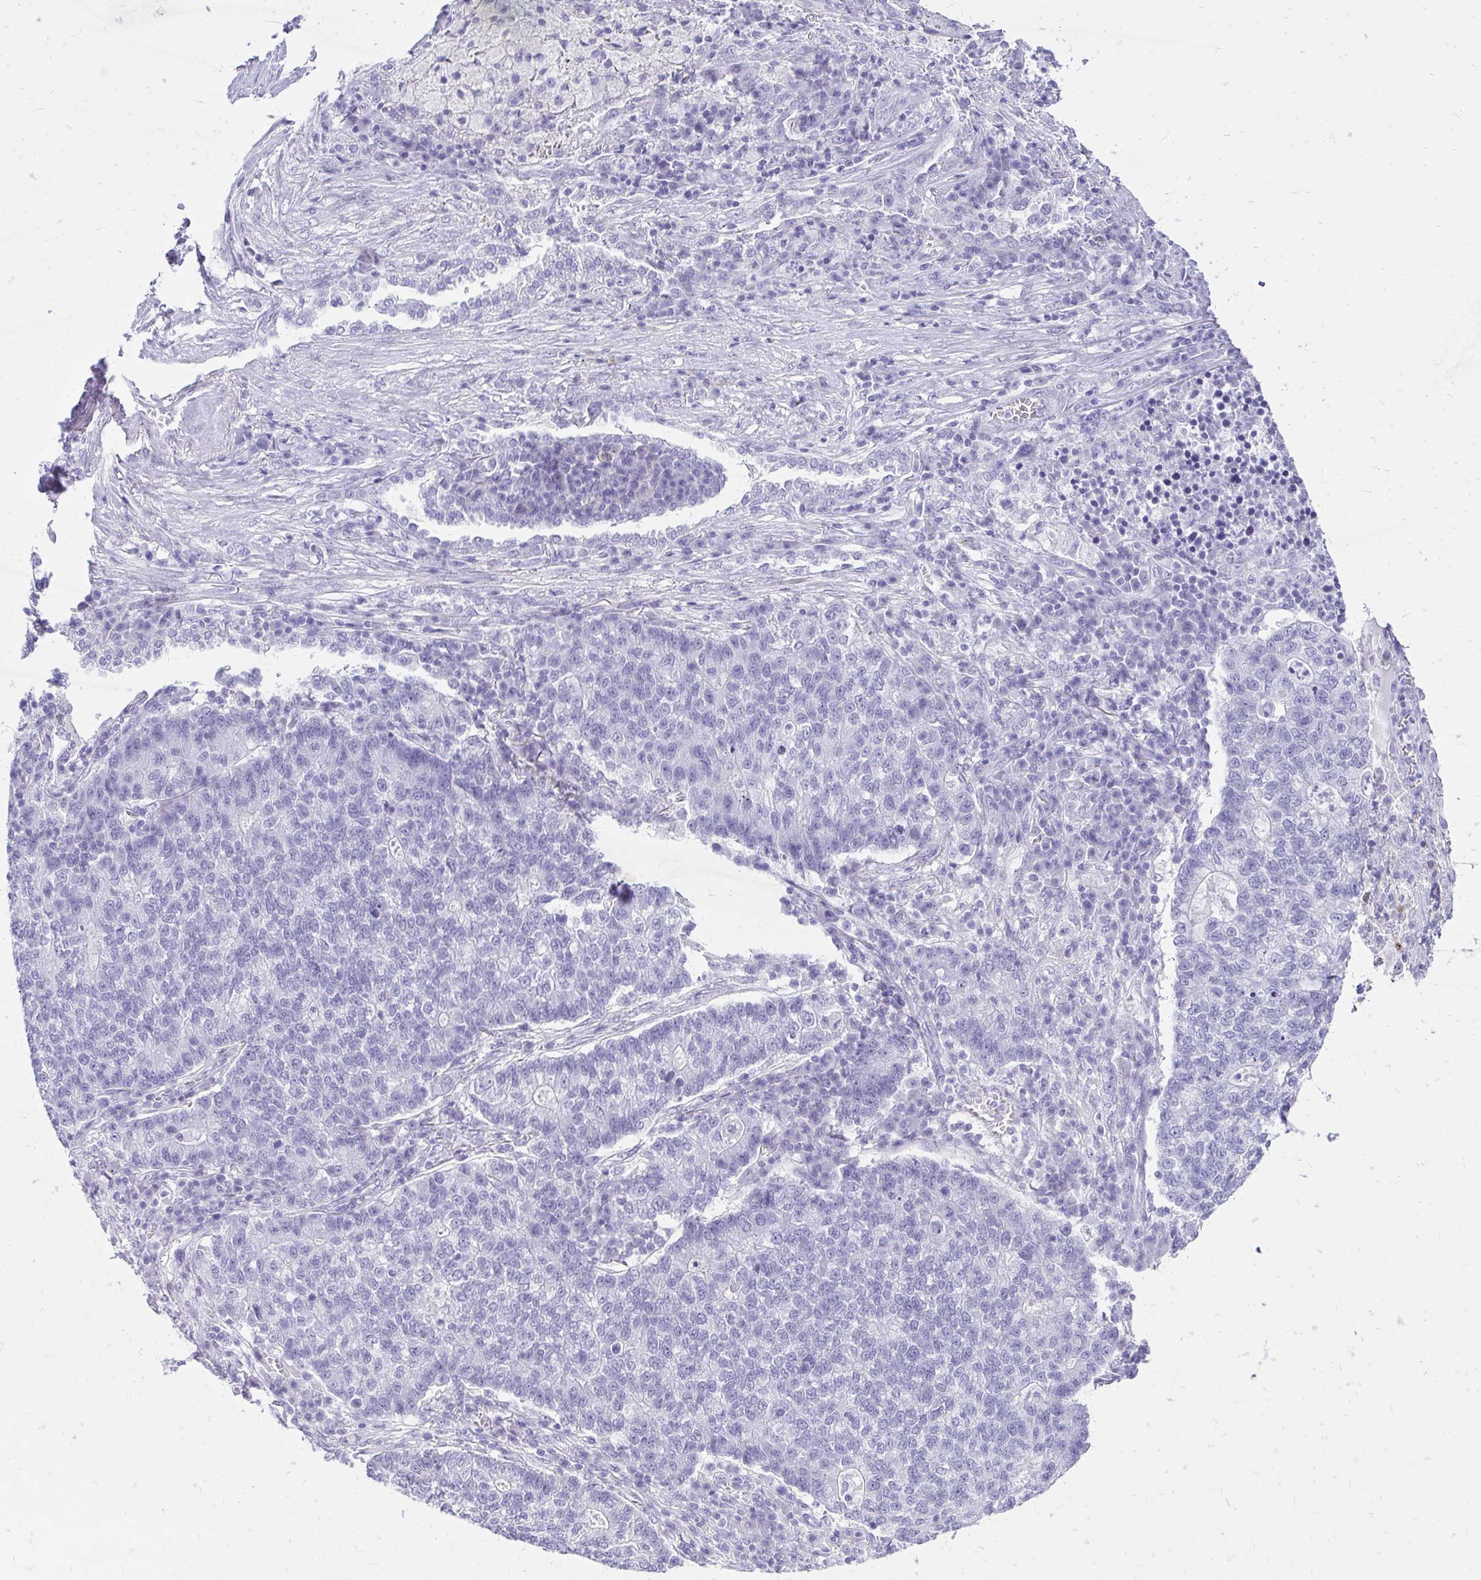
{"staining": {"intensity": "negative", "quantity": "none", "location": "none"}, "tissue": "lung cancer", "cell_type": "Tumor cells", "image_type": "cancer", "snomed": [{"axis": "morphology", "description": "Adenocarcinoma, NOS"}, {"axis": "topography", "description": "Lung"}], "caption": "Lung adenocarcinoma was stained to show a protein in brown. There is no significant positivity in tumor cells.", "gene": "SLC32A1", "patient": {"sex": "male", "age": 57}}